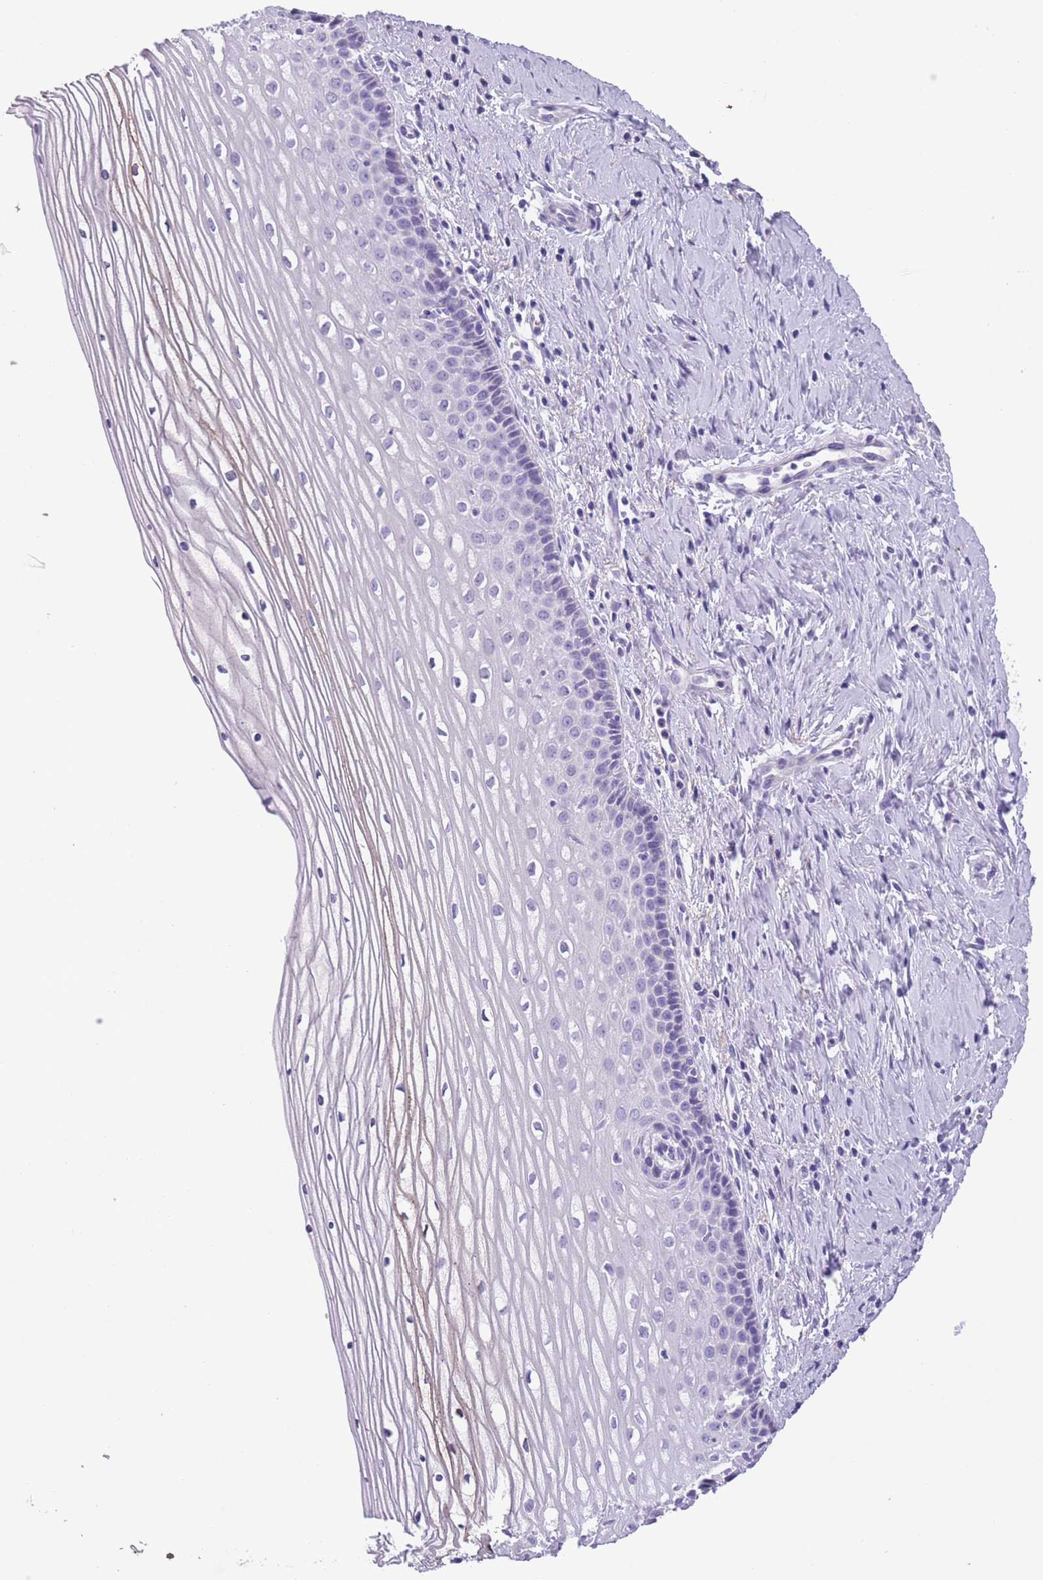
{"staining": {"intensity": "negative", "quantity": "none", "location": "none"}, "tissue": "cervix", "cell_type": "Glandular cells", "image_type": "normal", "snomed": [{"axis": "morphology", "description": "Normal tissue, NOS"}, {"axis": "topography", "description": "Cervix"}], "caption": "A high-resolution histopathology image shows immunohistochemistry staining of normal cervix, which displays no significant expression in glandular cells.", "gene": "RAI2", "patient": {"sex": "female", "age": 47}}